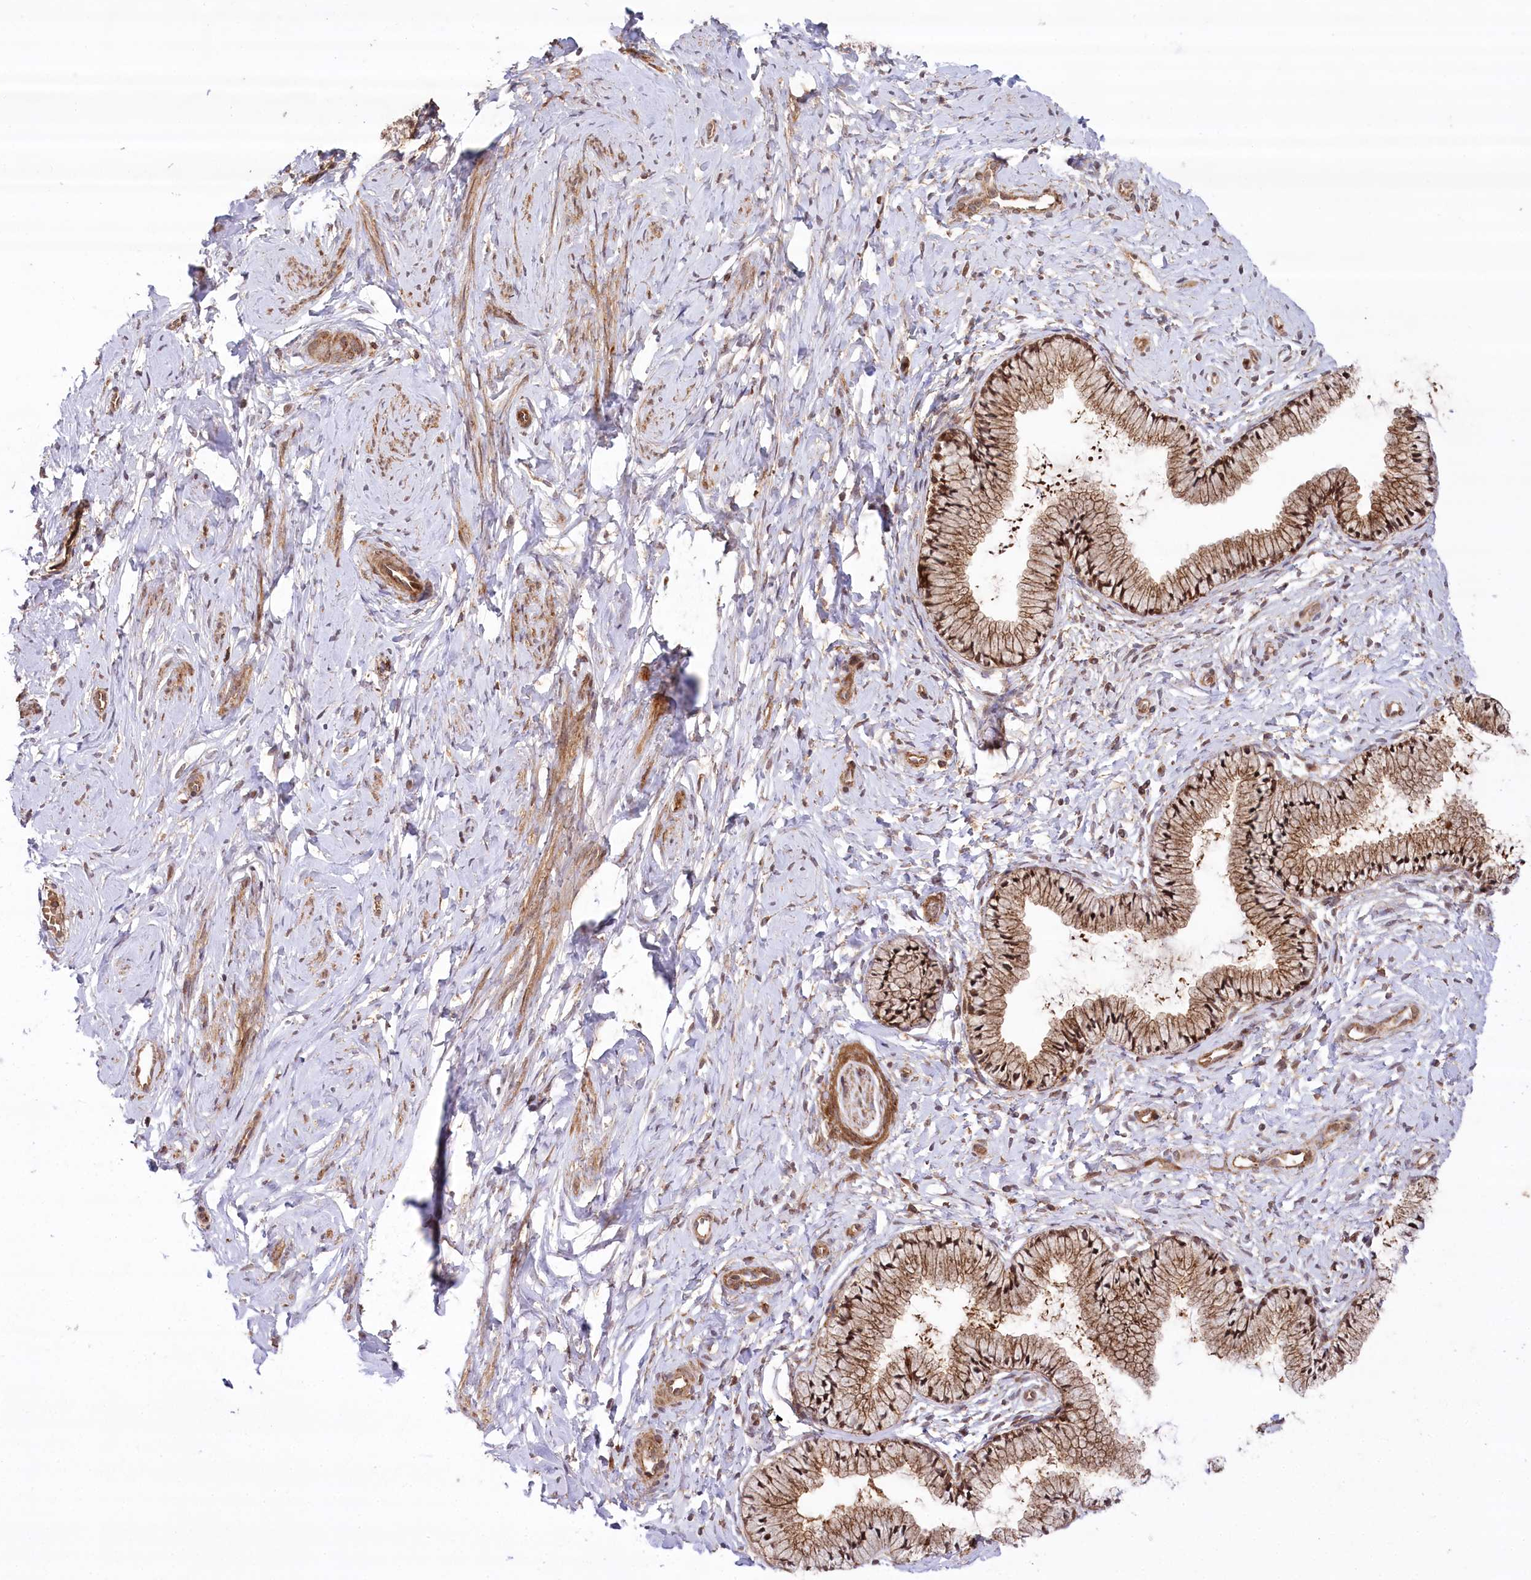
{"staining": {"intensity": "moderate", "quantity": ">75%", "location": "cytoplasmic/membranous,nuclear"}, "tissue": "cervix", "cell_type": "Glandular cells", "image_type": "normal", "snomed": [{"axis": "morphology", "description": "Normal tissue, NOS"}, {"axis": "topography", "description": "Cervix"}], "caption": "Moderate cytoplasmic/membranous,nuclear protein staining is appreciated in about >75% of glandular cells in cervix. Using DAB (brown) and hematoxylin (blue) stains, captured at high magnification using brightfield microscopy.", "gene": "CCDC91", "patient": {"sex": "female", "age": 33}}